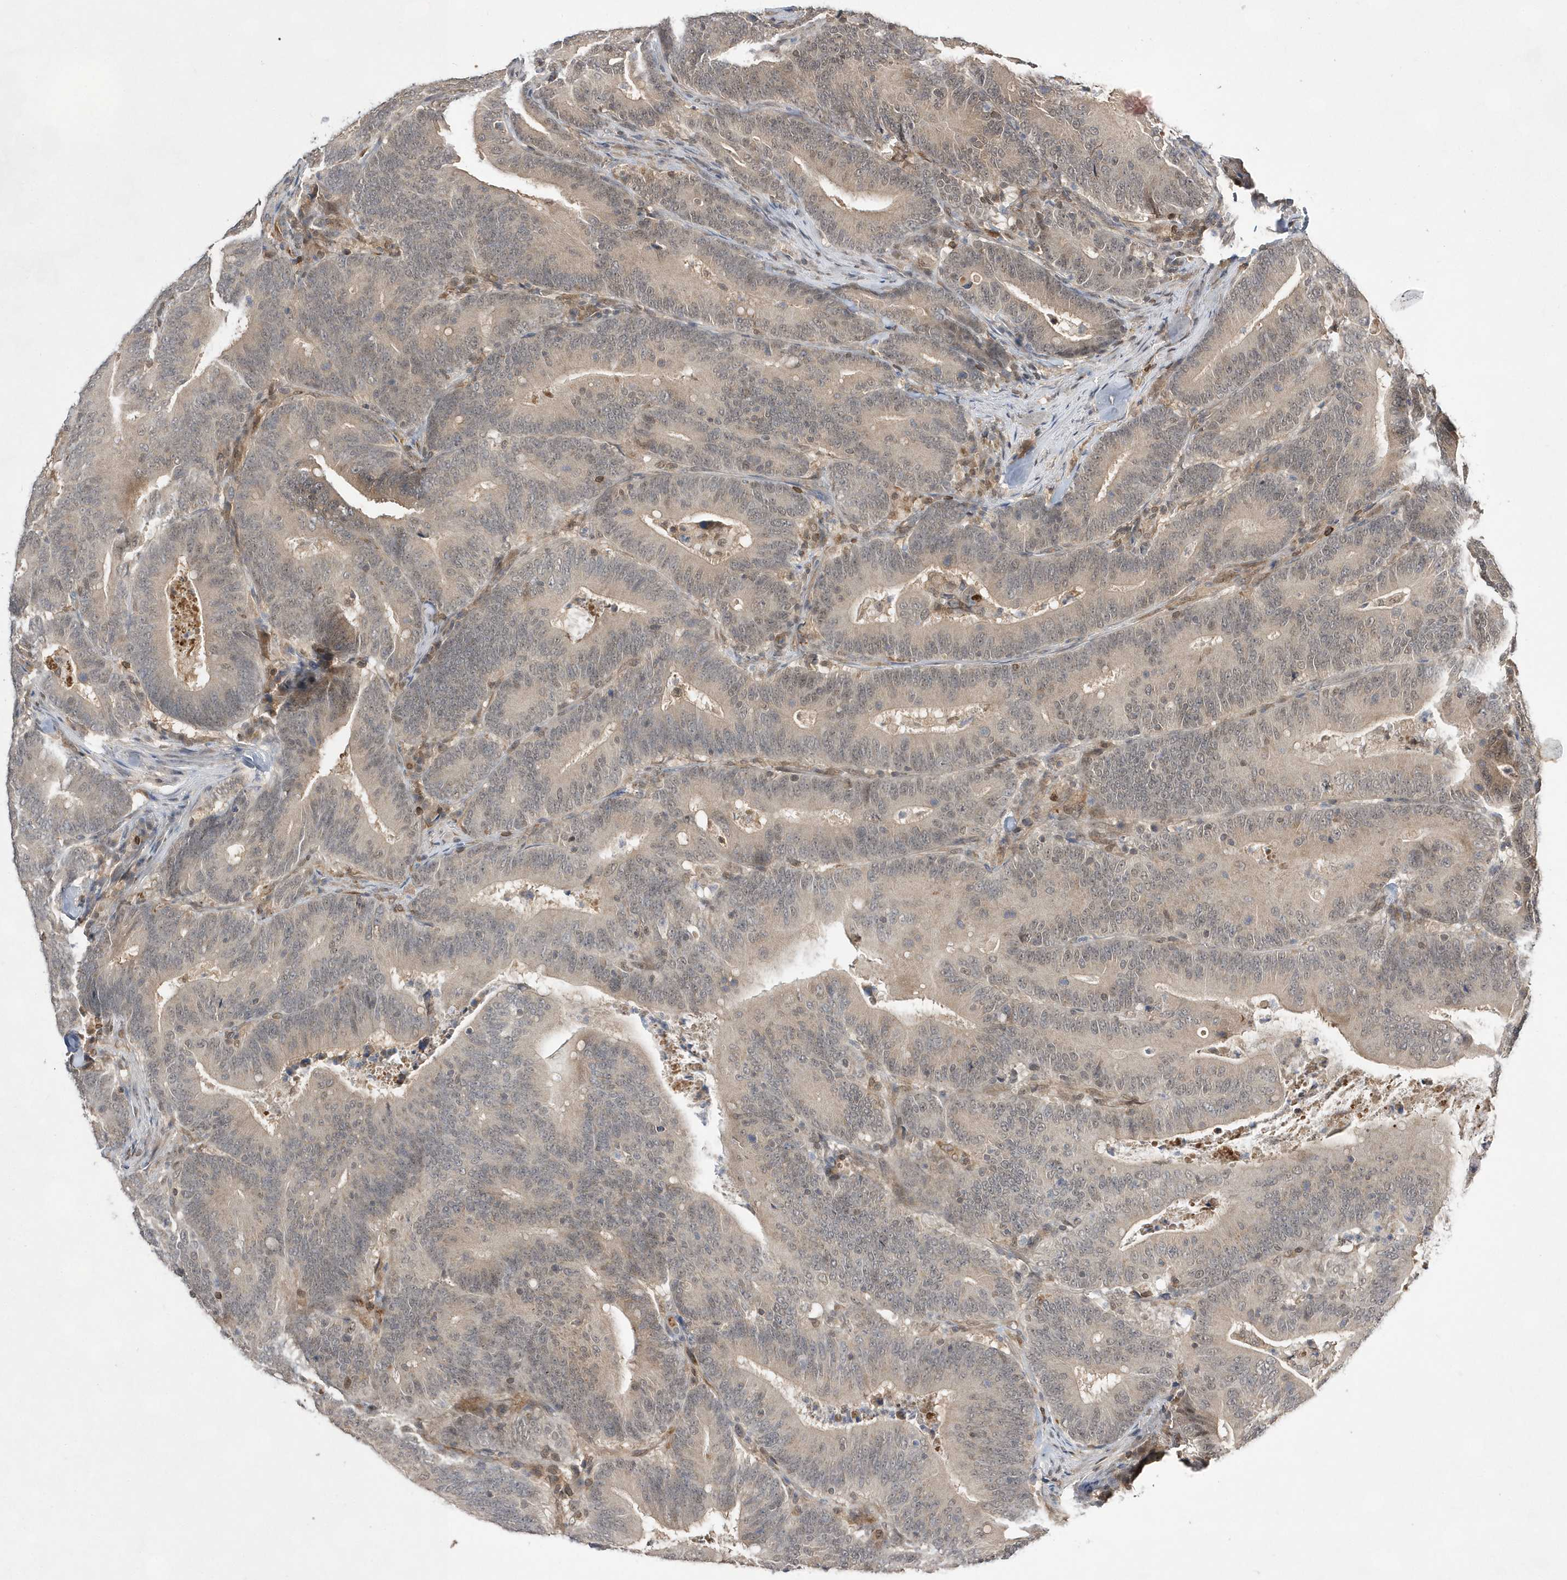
{"staining": {"intensity": "weak", "quantity": "25%-75%", "location": "nuclear"}, "tissue": "colorectal cancer", "cell_type": "Tumor cells", "image_type": "cancer", "snomed": [{"axis": "morphology", "description": "Adenocarcinoma, NOS"}, {"axis": "topography", "description": "Colon"}], "caption": "IHC histopathology image of adenocarcinoma (colorectal) stained for a protein (brown), which shows low levels of weak nuclear expression in approximately 25%-75% of tumor cells.", "gene": "TMEM132B", "patient": {"sex": "female", "age": 66}}